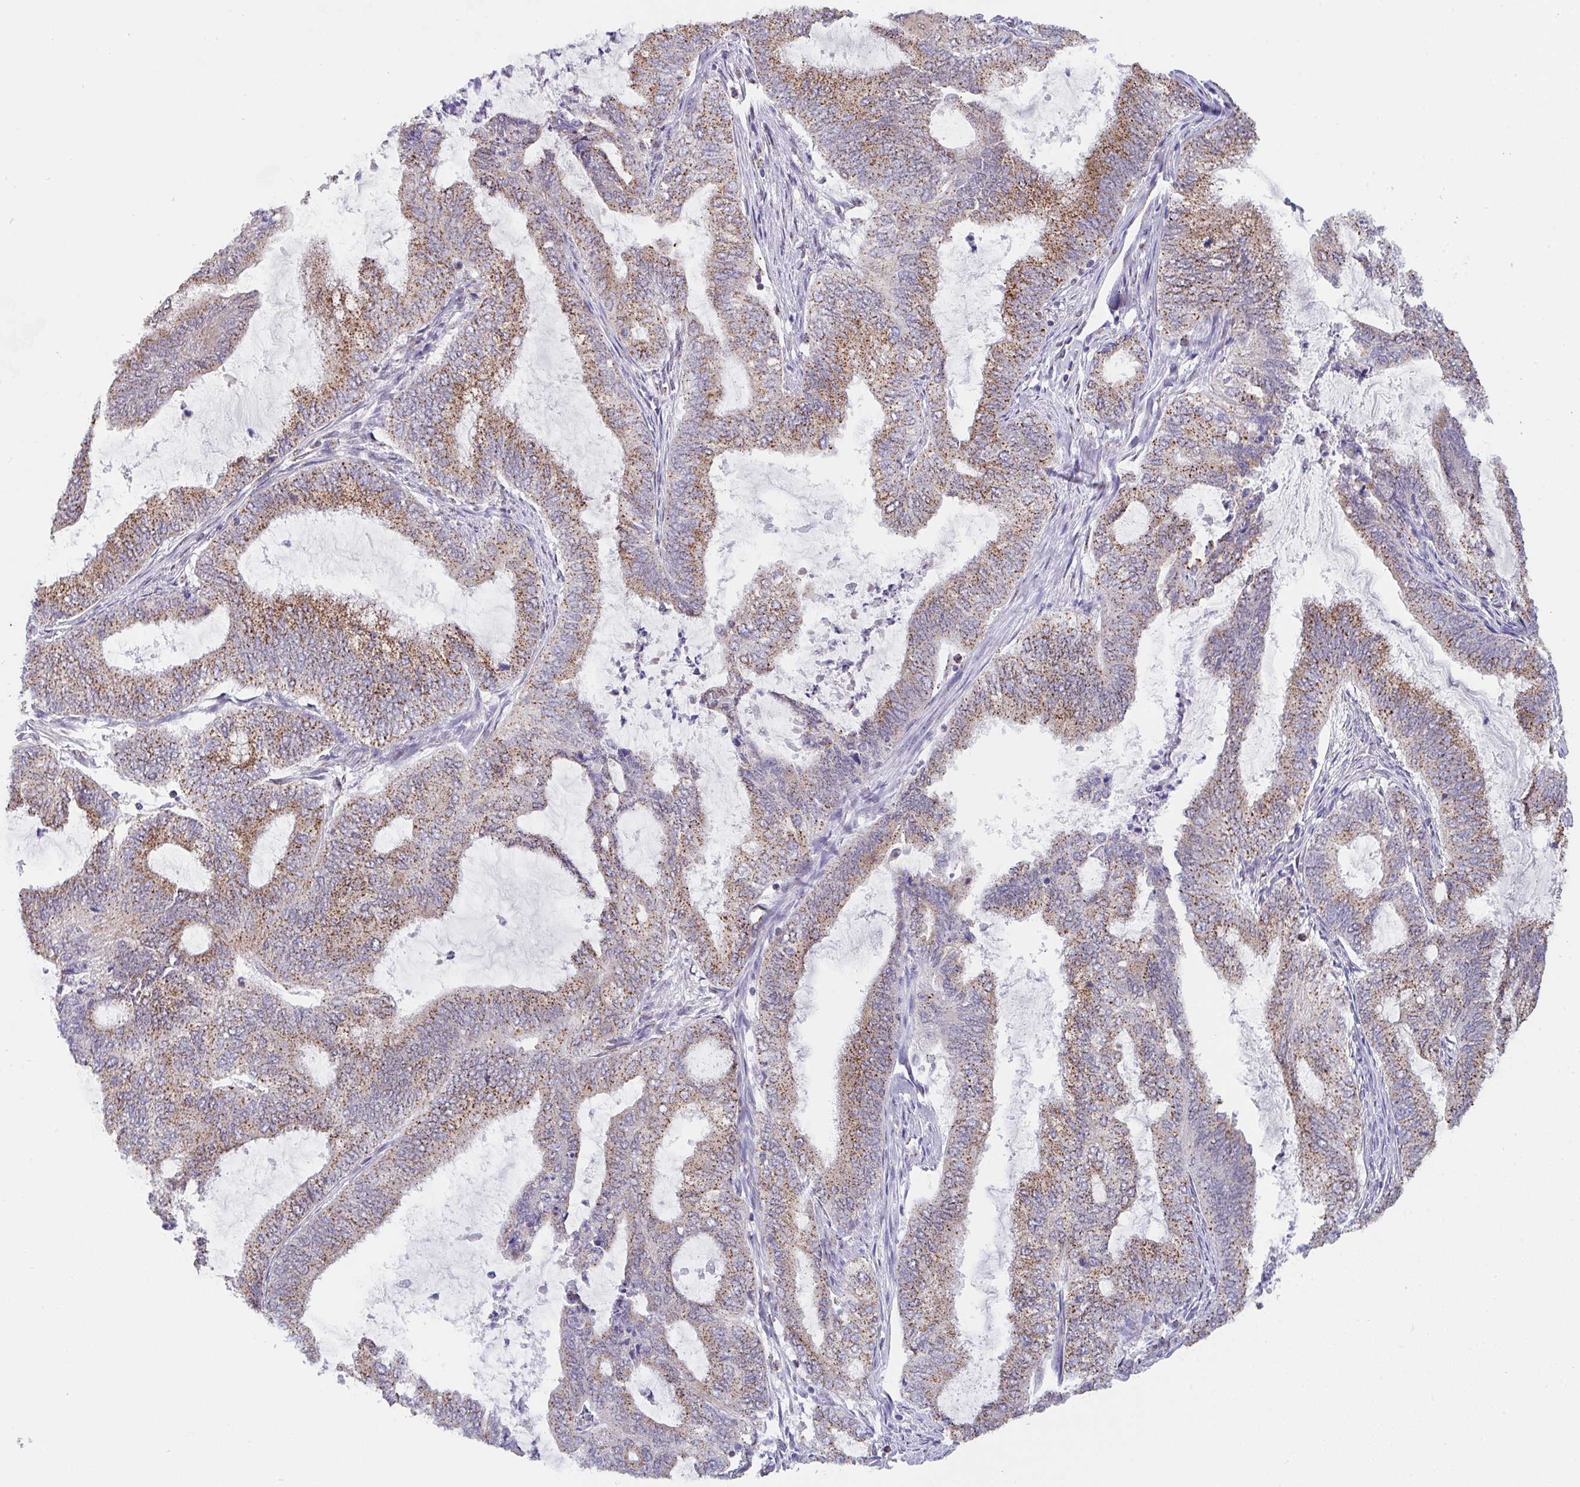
{"staining": {"intensity": "moderate", "quantity": ">75%", "location": "cytoplasmic/membranous"}, "tissue": "endometrial cancer", "cell_type": "Tumor cells", "image_type": "cancer", "snomed": [{"axis": "morphology", "description": "Adenocarcinoma, NOS"}, {"axis": "topography", "description": "Endometrium"}], "caption": "Moderate cytoplasmic/membranous expression is seen in about >75% of tumor cells in adenocarcinoma (endometrial).", "gene": "PROSER3", "patient": {"sex": "female", "age": 51}}